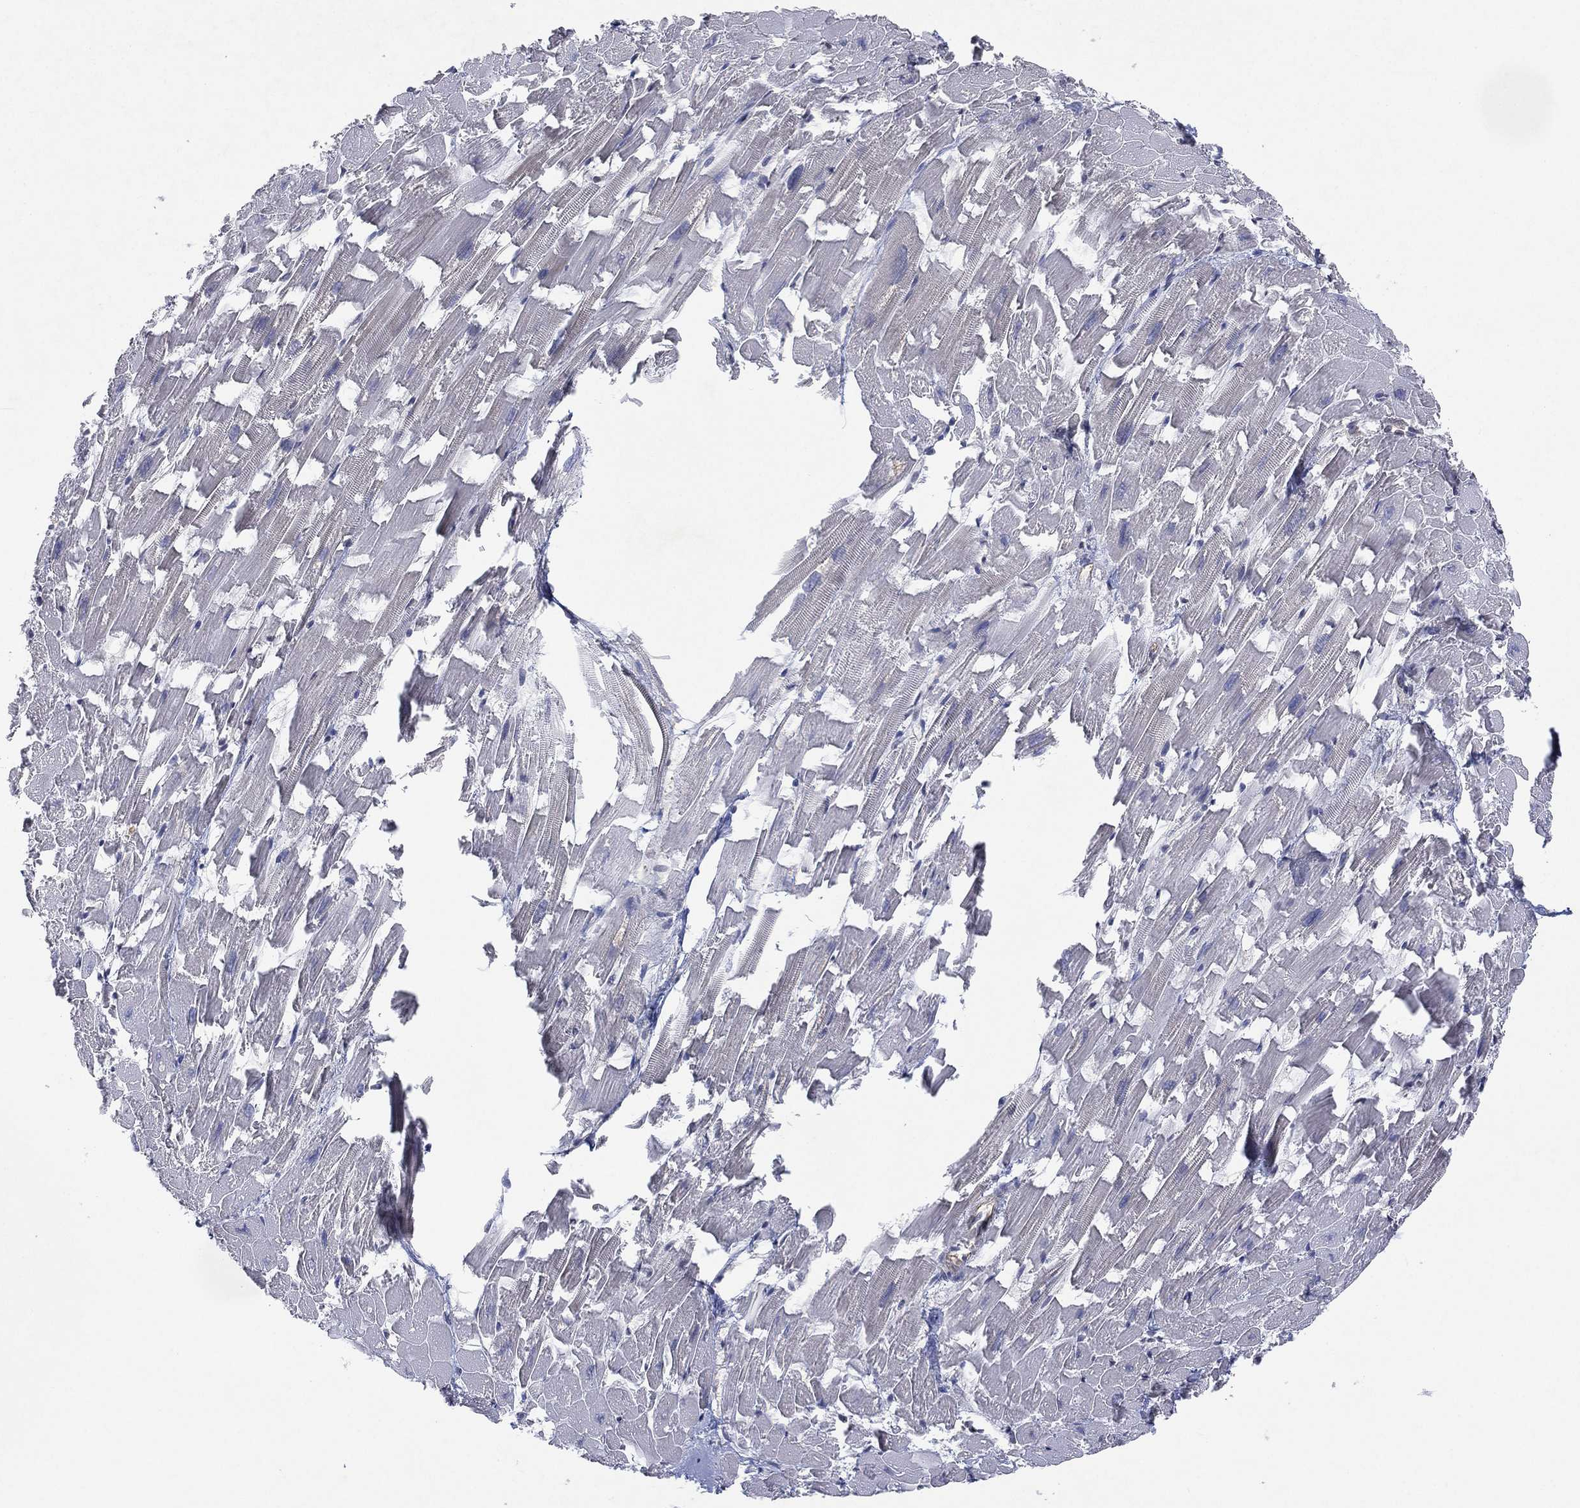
{"staining": {"intensity": "negative", "quantity": "none", "location": "none"}, "tissue": "heart muscle", "cell_type": "Cardiomyocytes", "image_type": "normal", "snomed": [{"axis": "morphology", "description": "Normal tissue, NOS"}, {"axis": "topography", "description": "Heart"}], "caption": "Micrograph shows no protein expression in cardiomyocytes of unremarkable heart muscle.", "gene": "FLI1", "patient": {"sex": "female", "age": 64}}